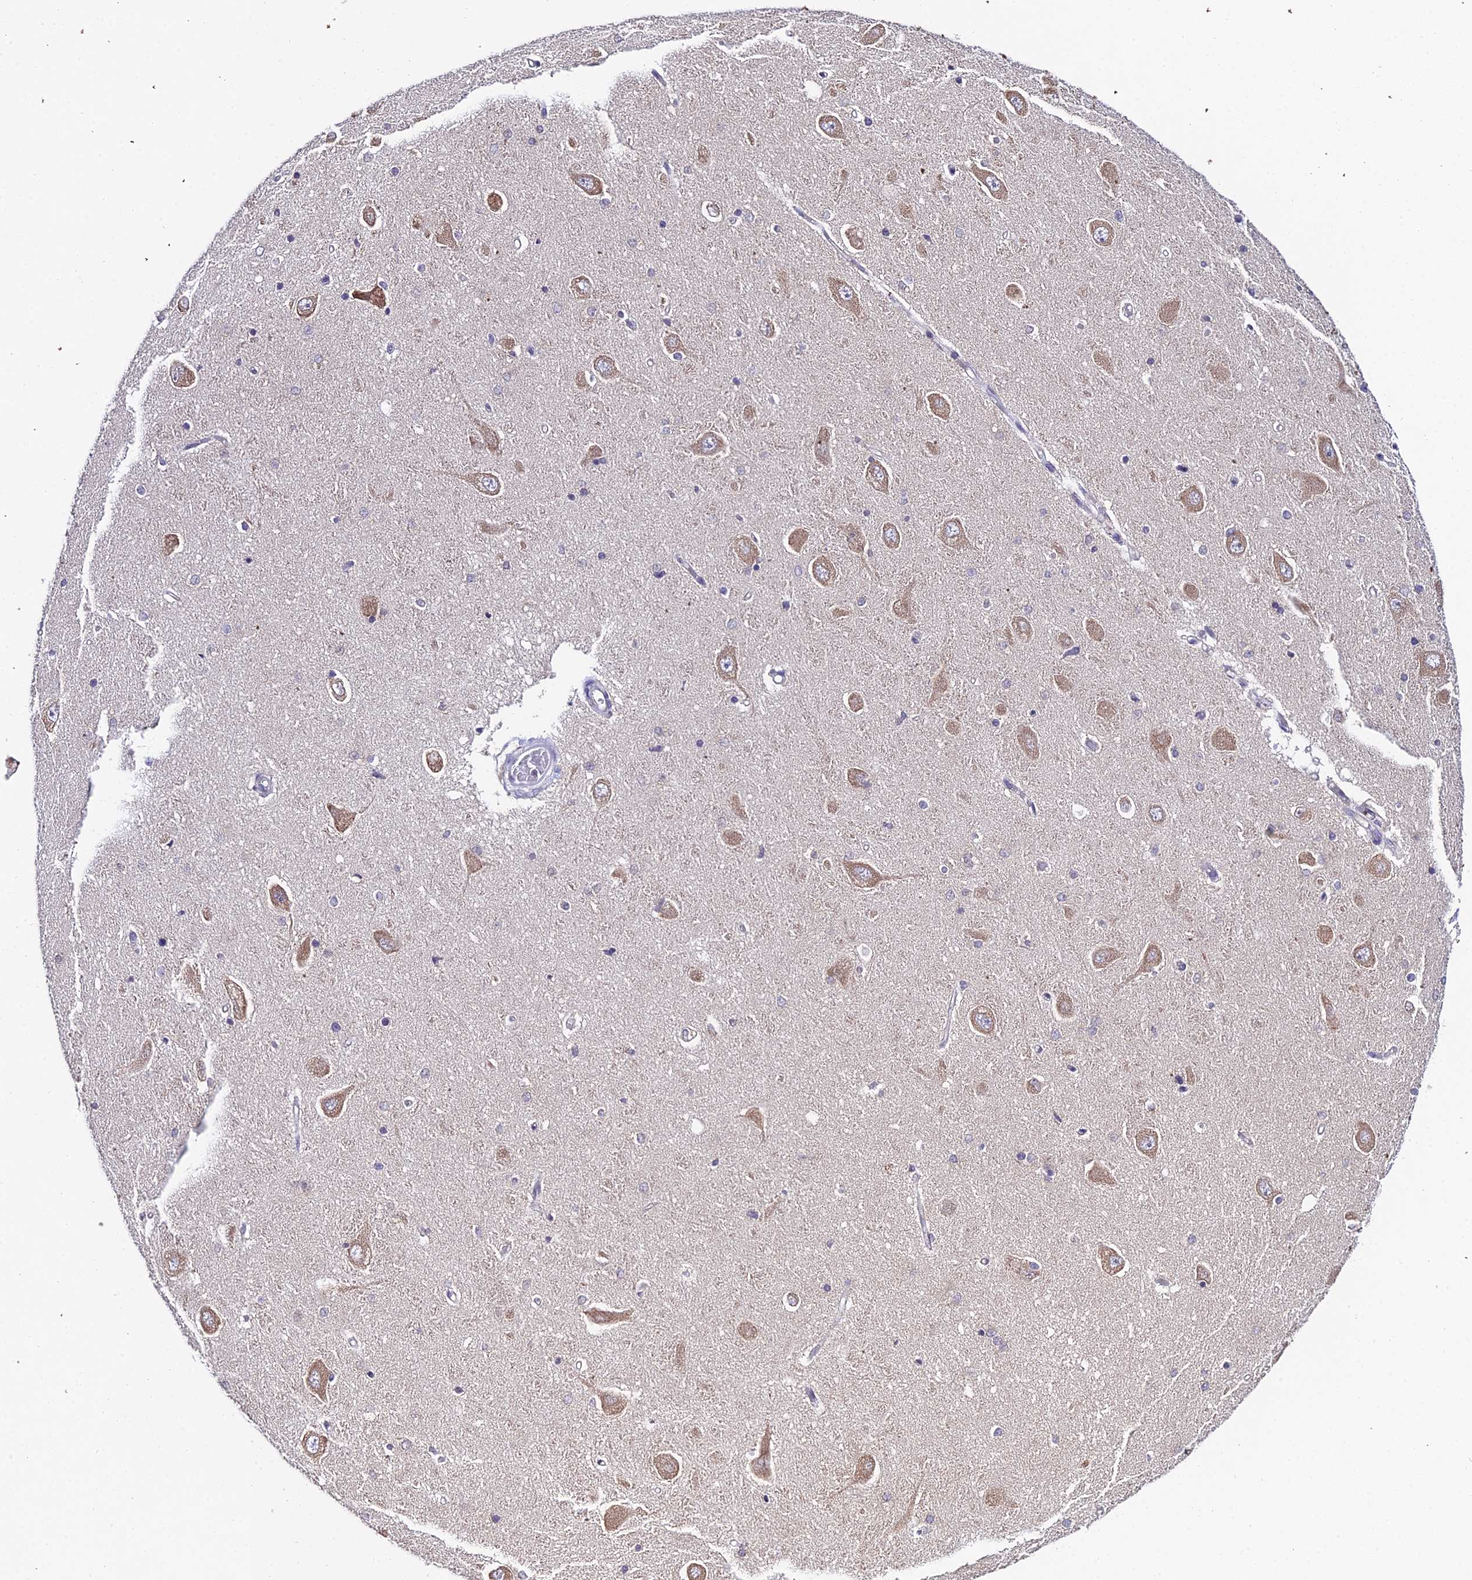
{"staining": {"intensity": "negative", "quantity": "none", "location": "none"}, "tissue": "hippocampus", "cell_type": "Glial cells", "image_type": "normal", "snomed": [{"axis": "morphology", "description": "Normal tissue, NOS"}, {"axis": "topography", "description": "Hippocampus"}], "caption": "Immunohistochemistry micrograph of benign hippocampus: hippocampus stained with DAB reveals no significant protein expression in glial cells.", "gene": "TEKT1", "patient": {"sex": "male", "age": 45}}